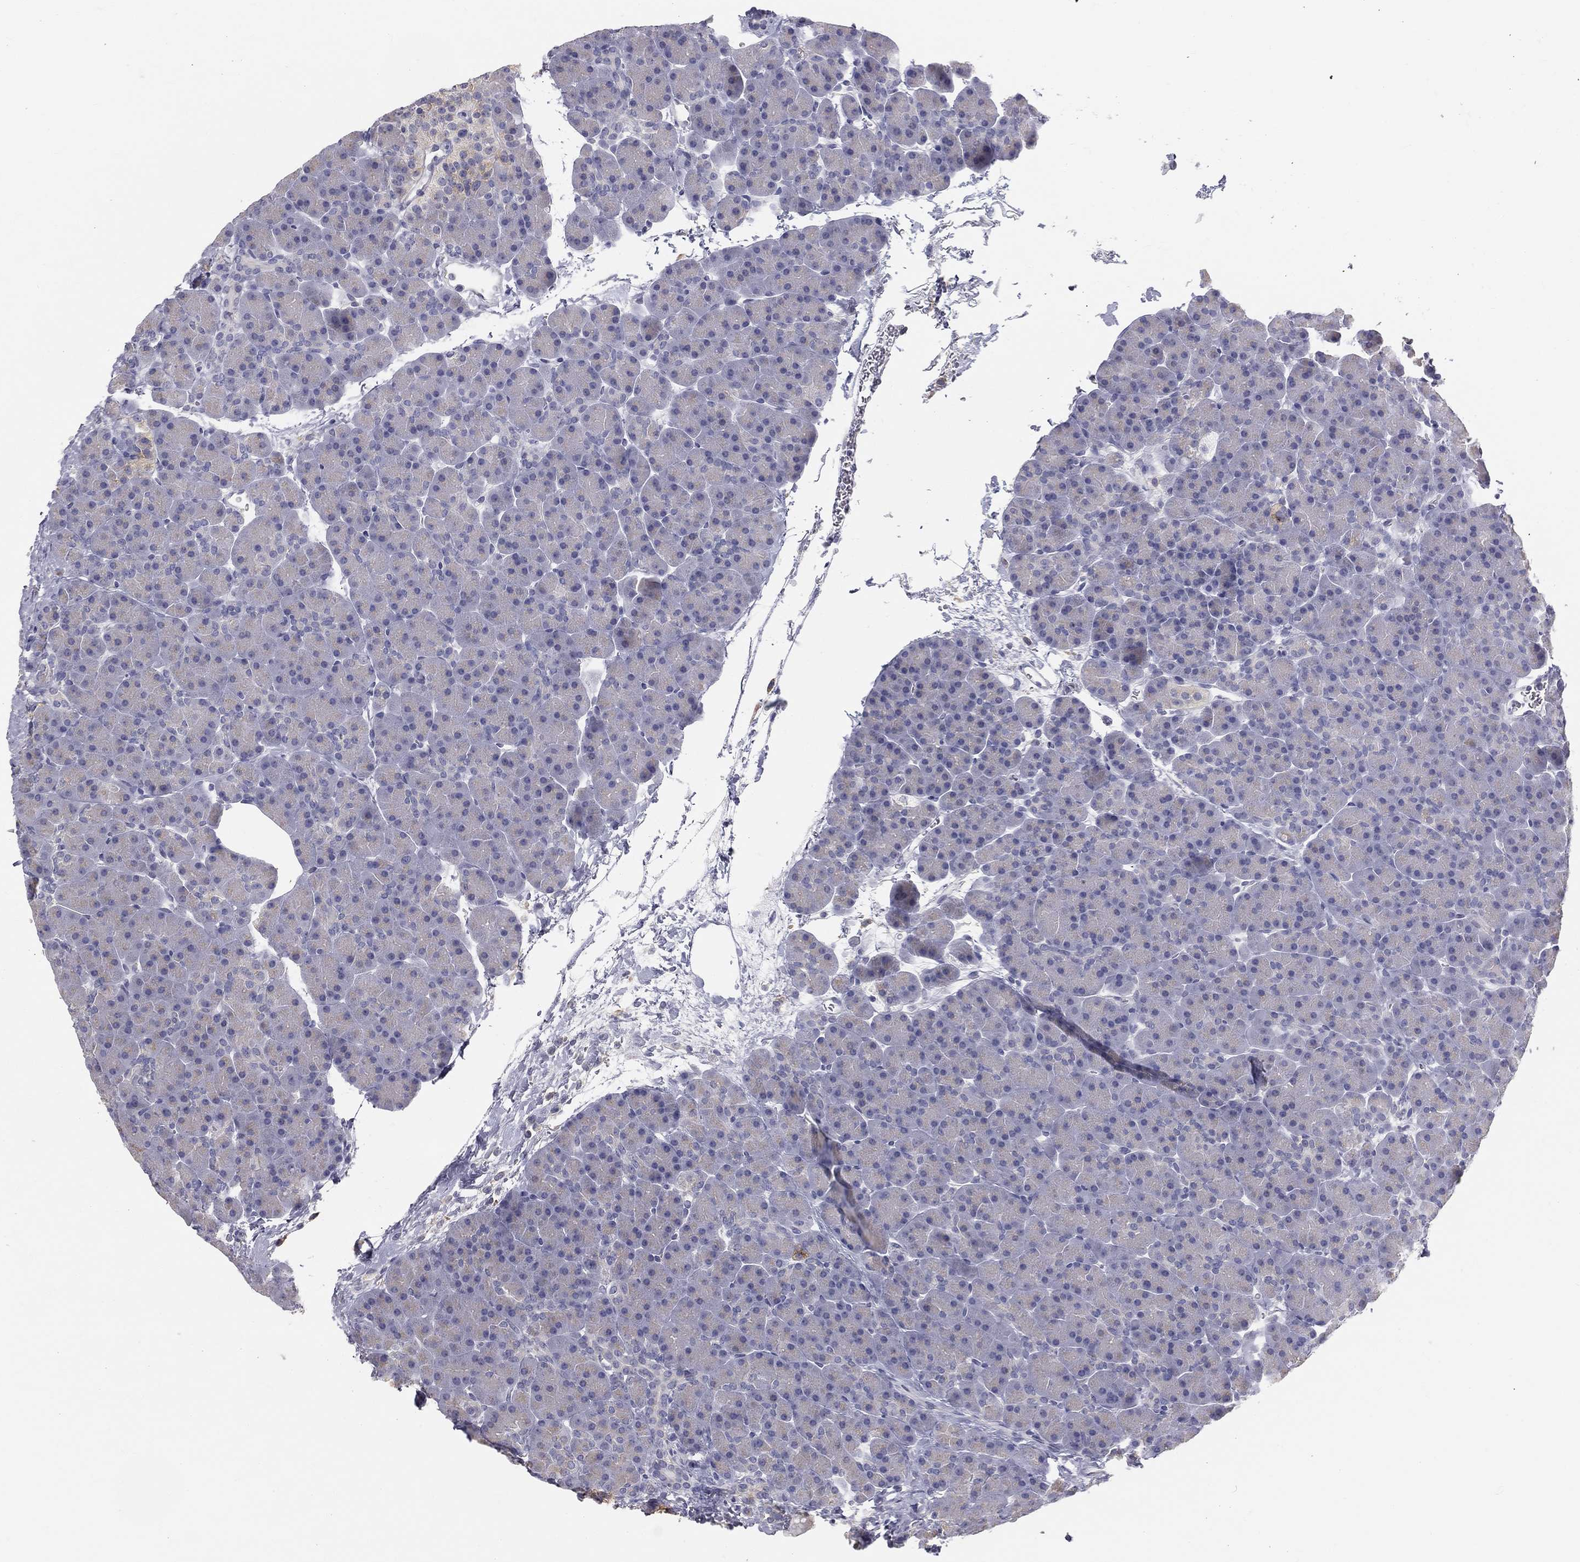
{"staining": {"intensity": "negative", "quantity": "none", "location": "none"}, "tissue": "pancreas", "cell_type": "Exocrine glandular cells", "image_type": "normal", "snomed": [{"axis": "morphology", "description": "Normal tissue, NOS"}, {"axis": "topography", "description": "Pancreas"}], "caption": "This is a image of immunohistochemistry (IHC) staining of normal pancreas, which shows no expression in exocrine glandular cells.", "gene": "MUC13", "patient": {"sex": "female", "age": 44}}